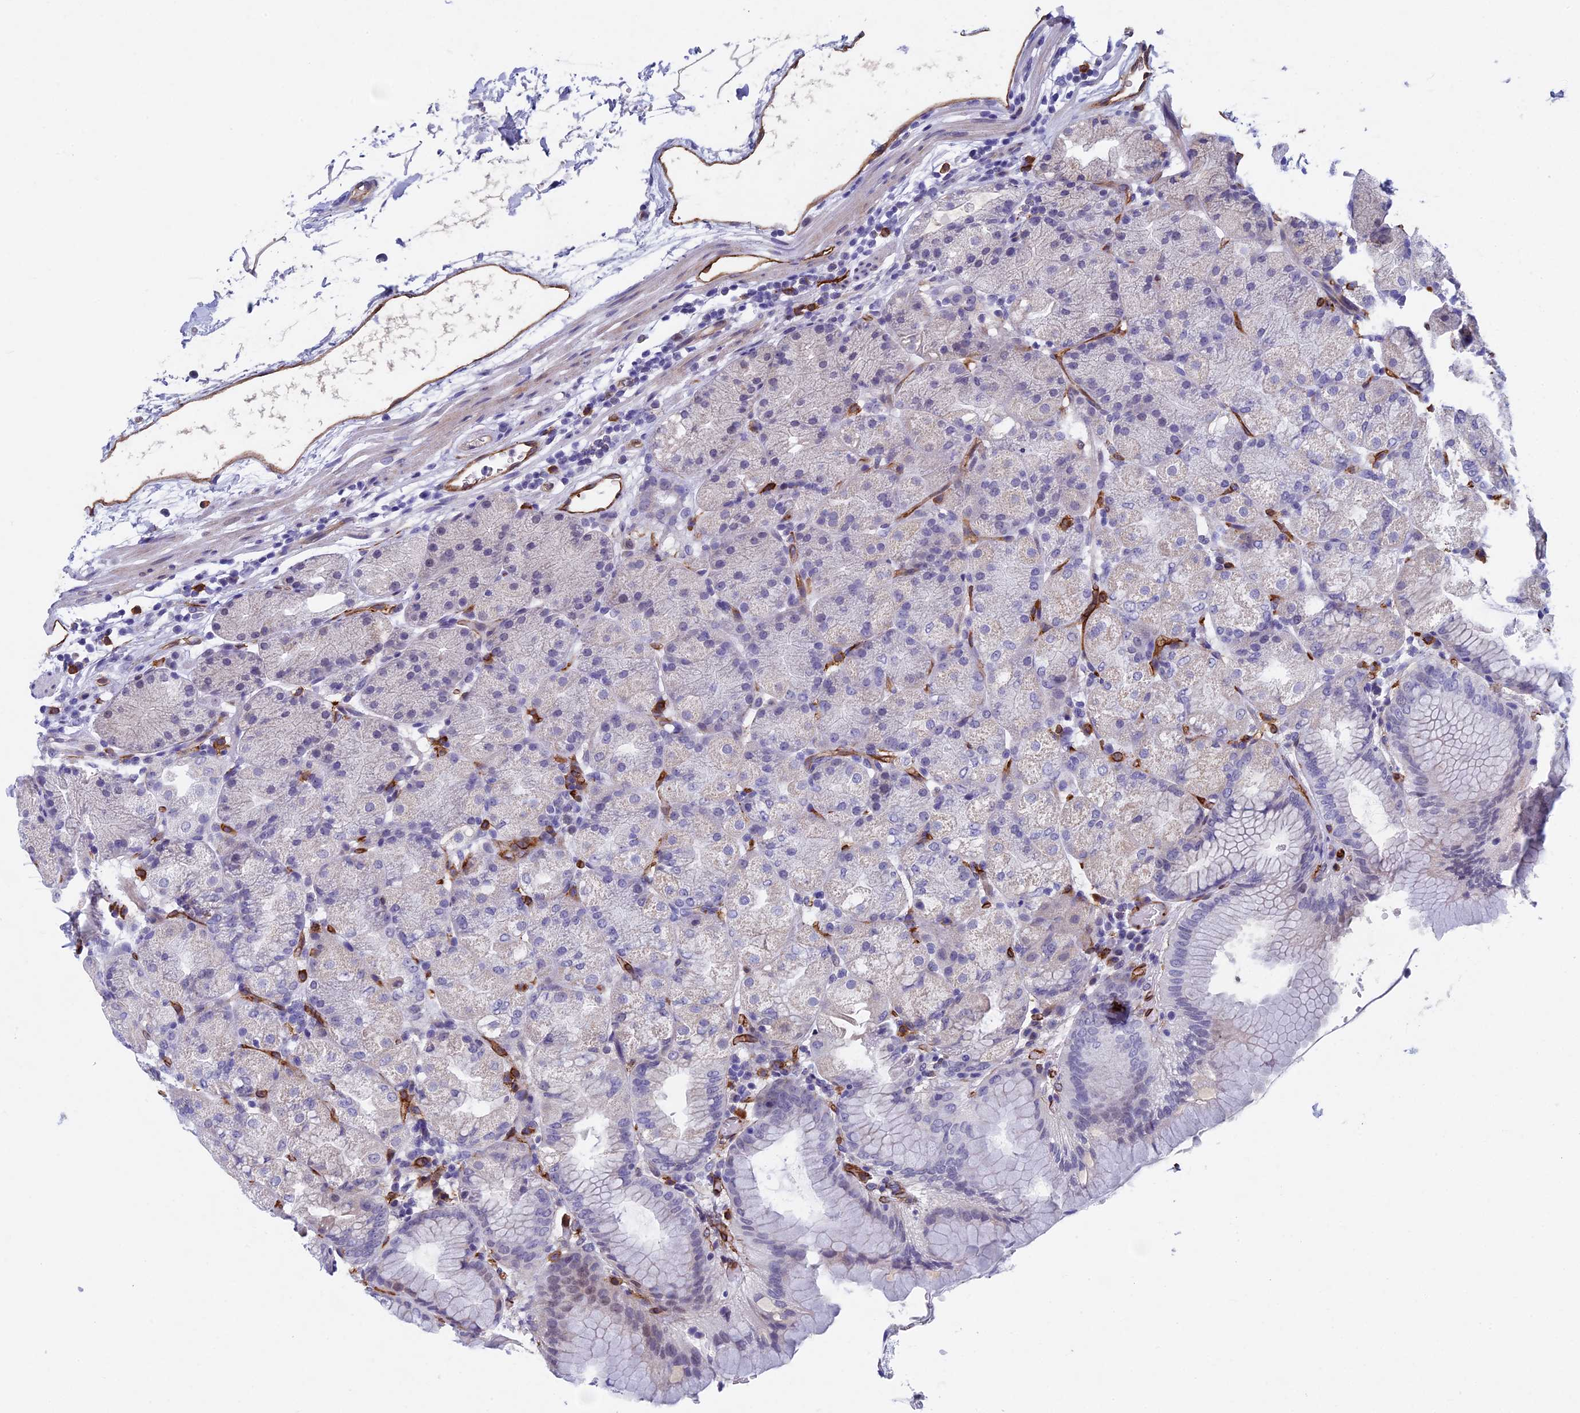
{"staining": {"intensity": "weak", "quantity": "<25%", "location": "cytoplasmic/membranous"}, "tissue": "stomach", "cell_type": "Glandular cells", "image_type": "normal", "snomed": [{"axis": "morphology", "description": "Normal tissue, NOS"}, {"axis": "topography", "description": "Stomach, upper"}, {"axis": "topography", "description": "Stomach, lower"}], "caption": "A histopathology image of human stomach is negative for staining in glandular cells. (DAB (3,3'-diaminobenzidine) immunohistochemistry (IHC) with hematoxylin counter stain).", "gene": "INSYN1", "patient": {"sex": "male", "age": 62}}